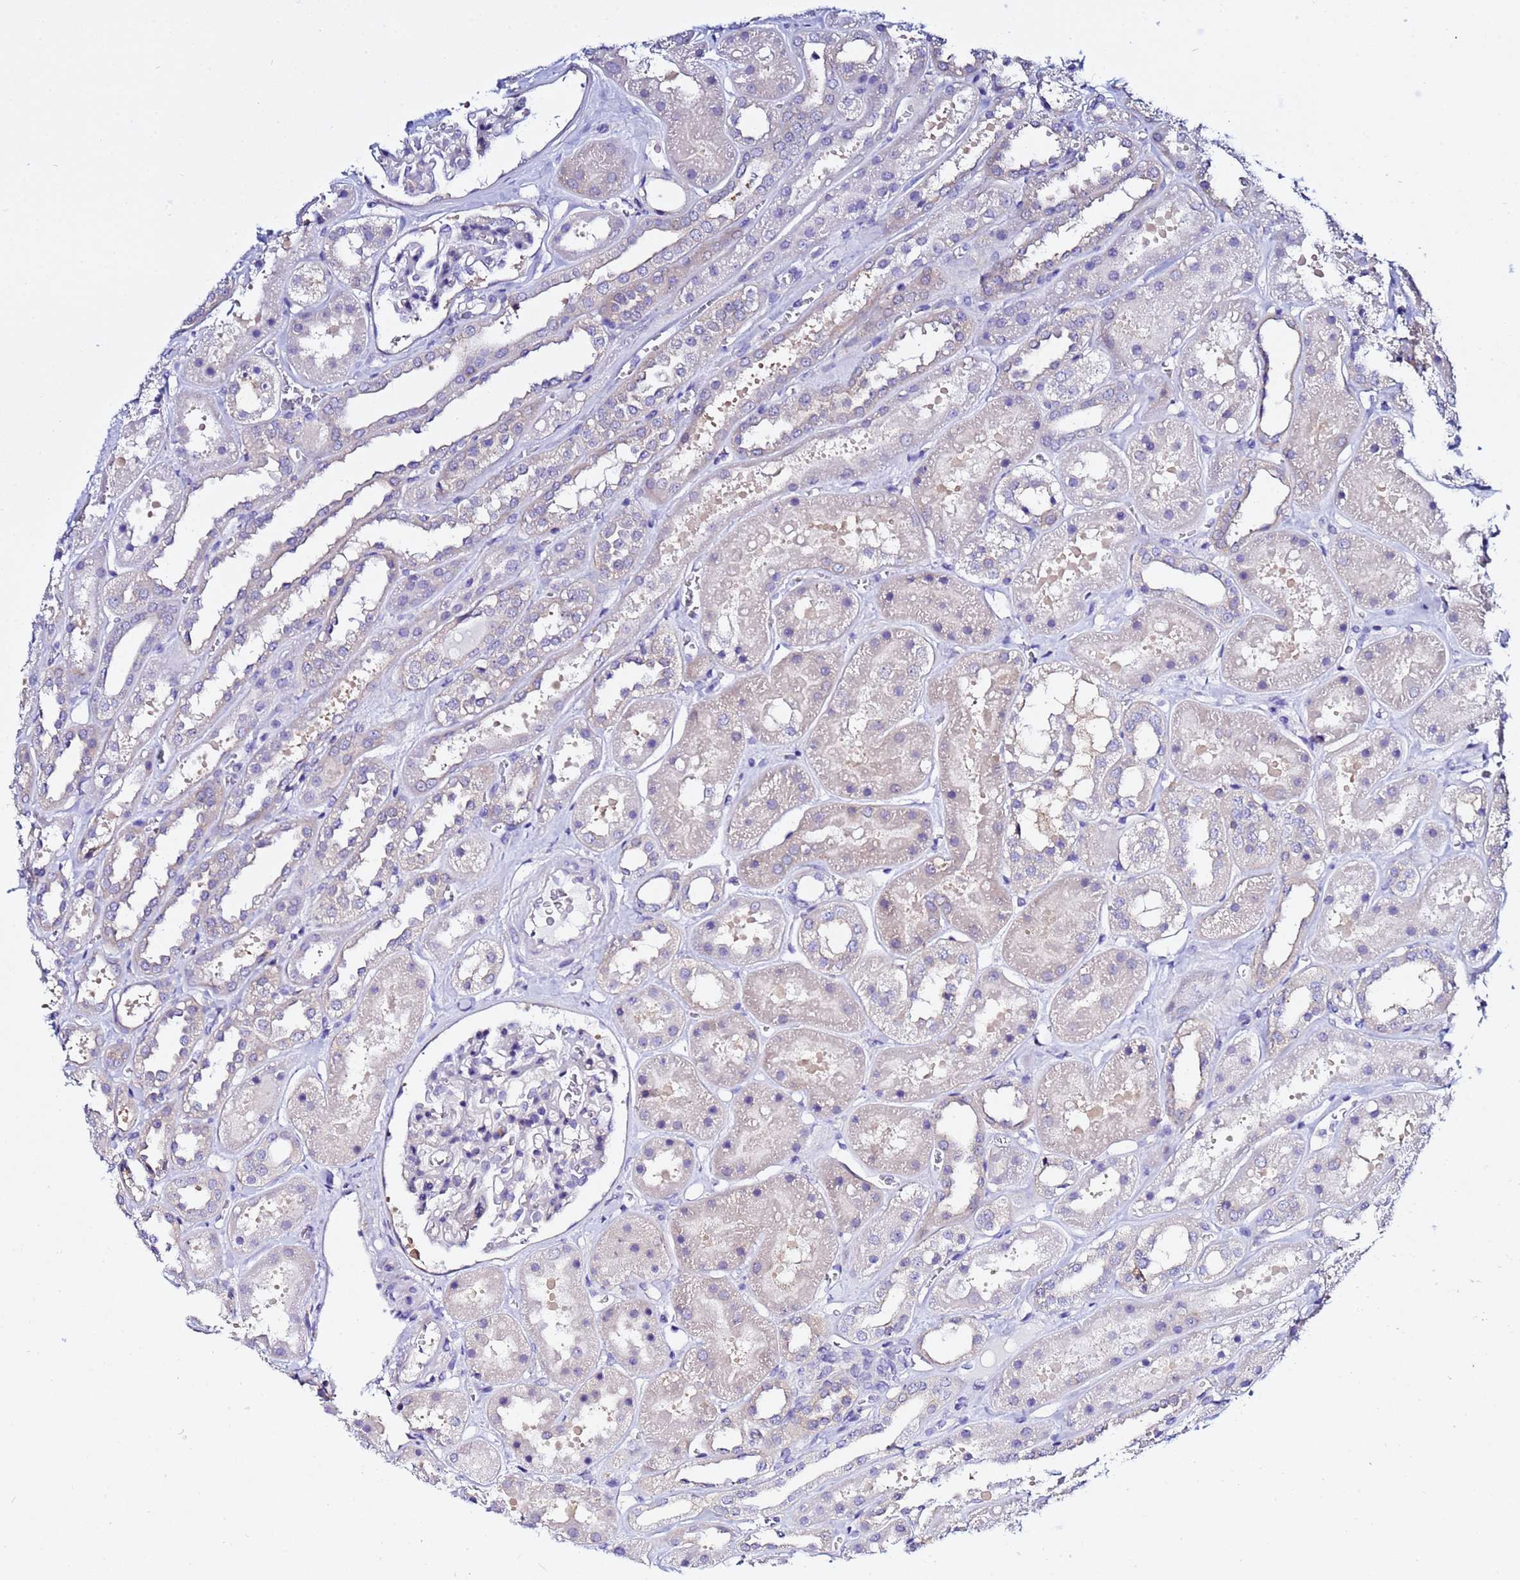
{"staining": {"intensity": "negative", "quantity": "none", "location": "none"}, "tissue": "kidney", "cell_type": "Cells in glomeruli", "image_type": "normal", "snomed": [{"axis": "morphology", "description": "Normal tissue, NOS"}, {"axis": "topography", "description": "Kidney"}], "caption": "This is an immunohistochemistry image of unremarkable kidney. There is no positivity in cells in glomeruli.", "gene": "LENG1", "patient": {"sex": "female", "age": 41}}